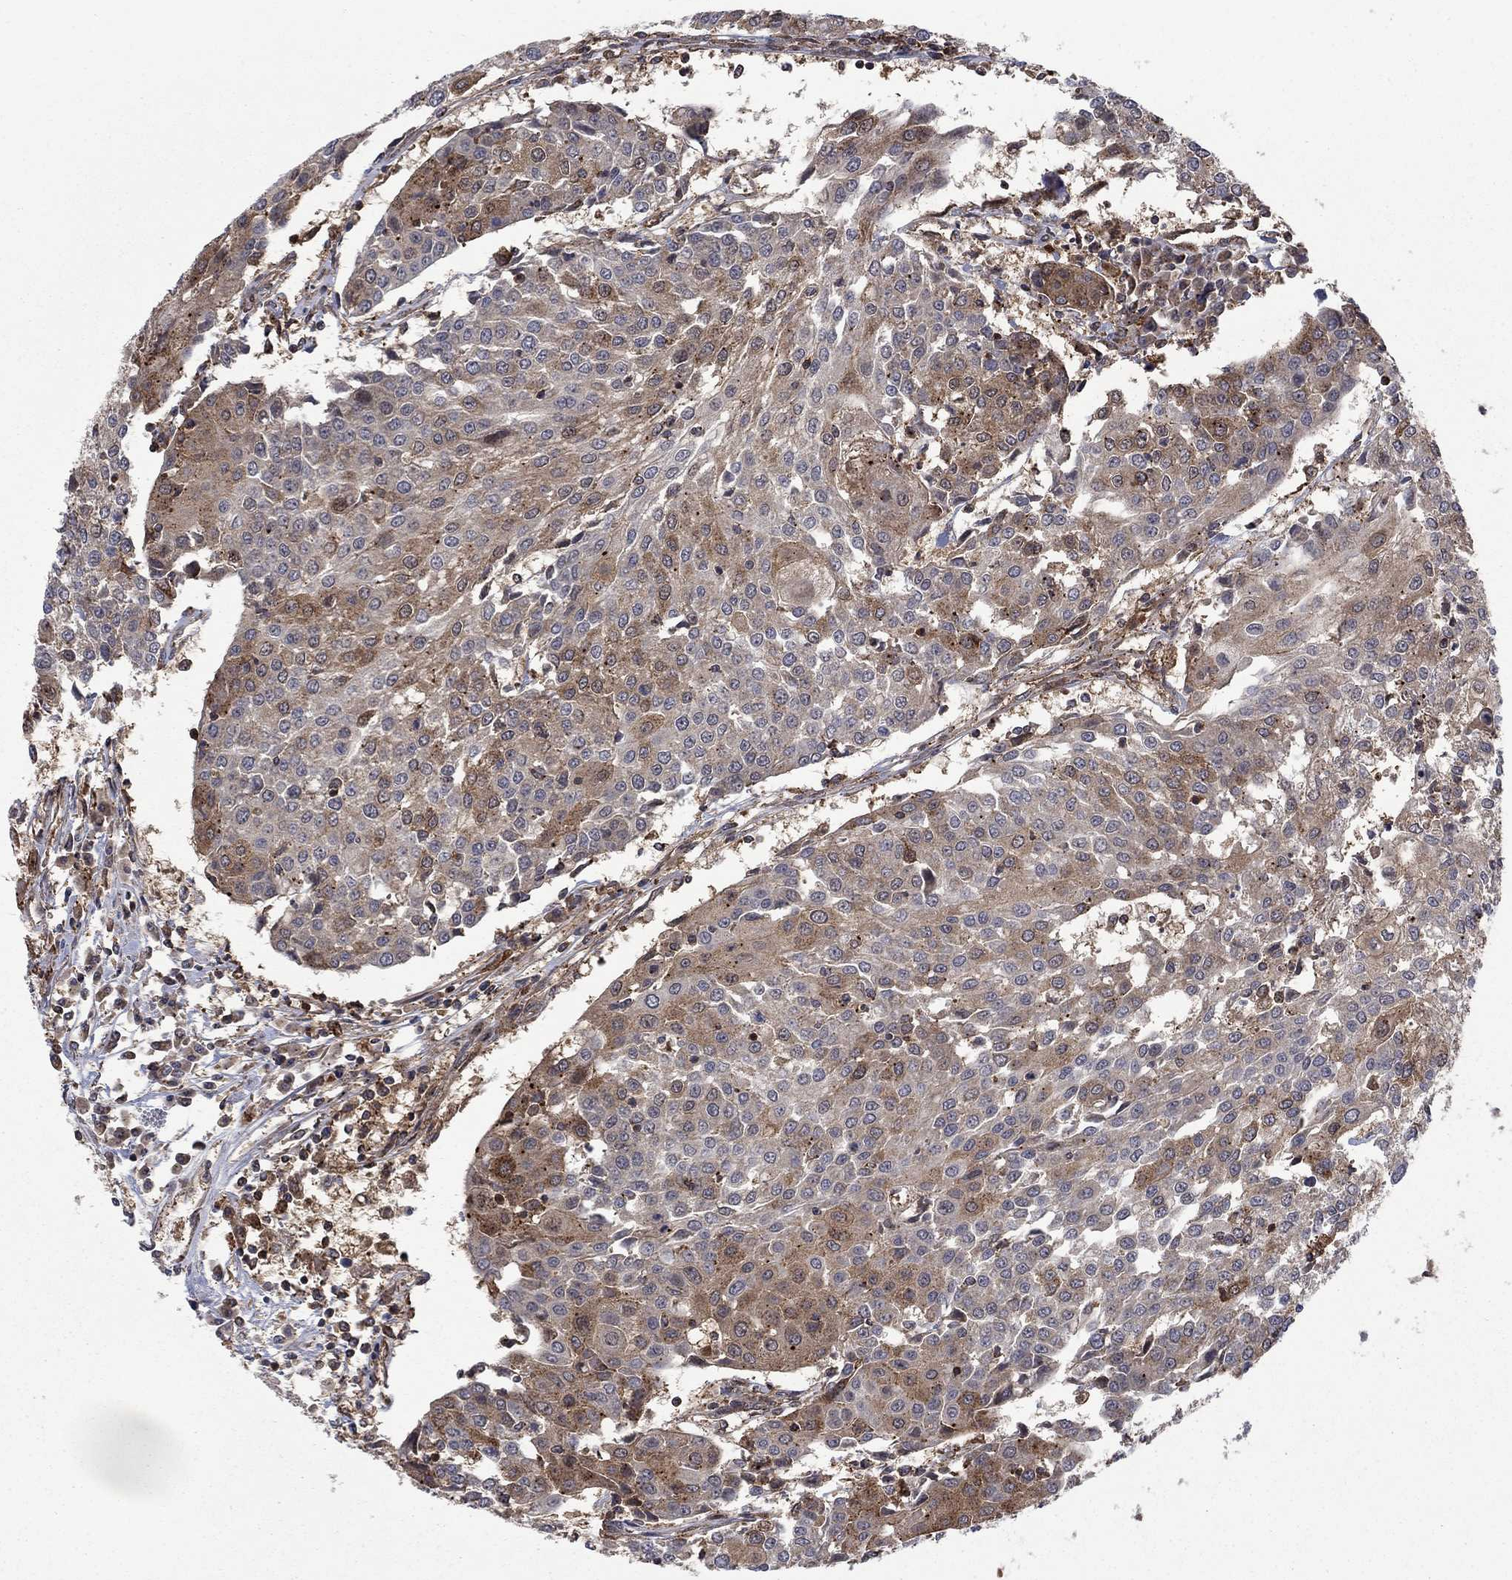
{"staining": {"intensity": "moderate", "quantity": "<25%", "location": "cytoplasmic/membranous"}, "tissue": "urothelial cancer", "cell_type": "Tumor cells", "image_type": "cancer", "snomed": [{"axis": "morphology", "description": "Urothelial carcinoma, High grade"}, {"axis": "topography", "description": "Urinary bladder"}], "caption": "IHC (DAB) staining of urothelial cancer displays moderate cytoplasmic/membranous protein positivity in about <25% of tumor cells. The protein of interest is stained brown, and the nuclei are stained in blue (DAB IHC with brightfield microscopy, high magnification).", "gene": "IFI35", "patient": {"sex": "female", "age": 85}}